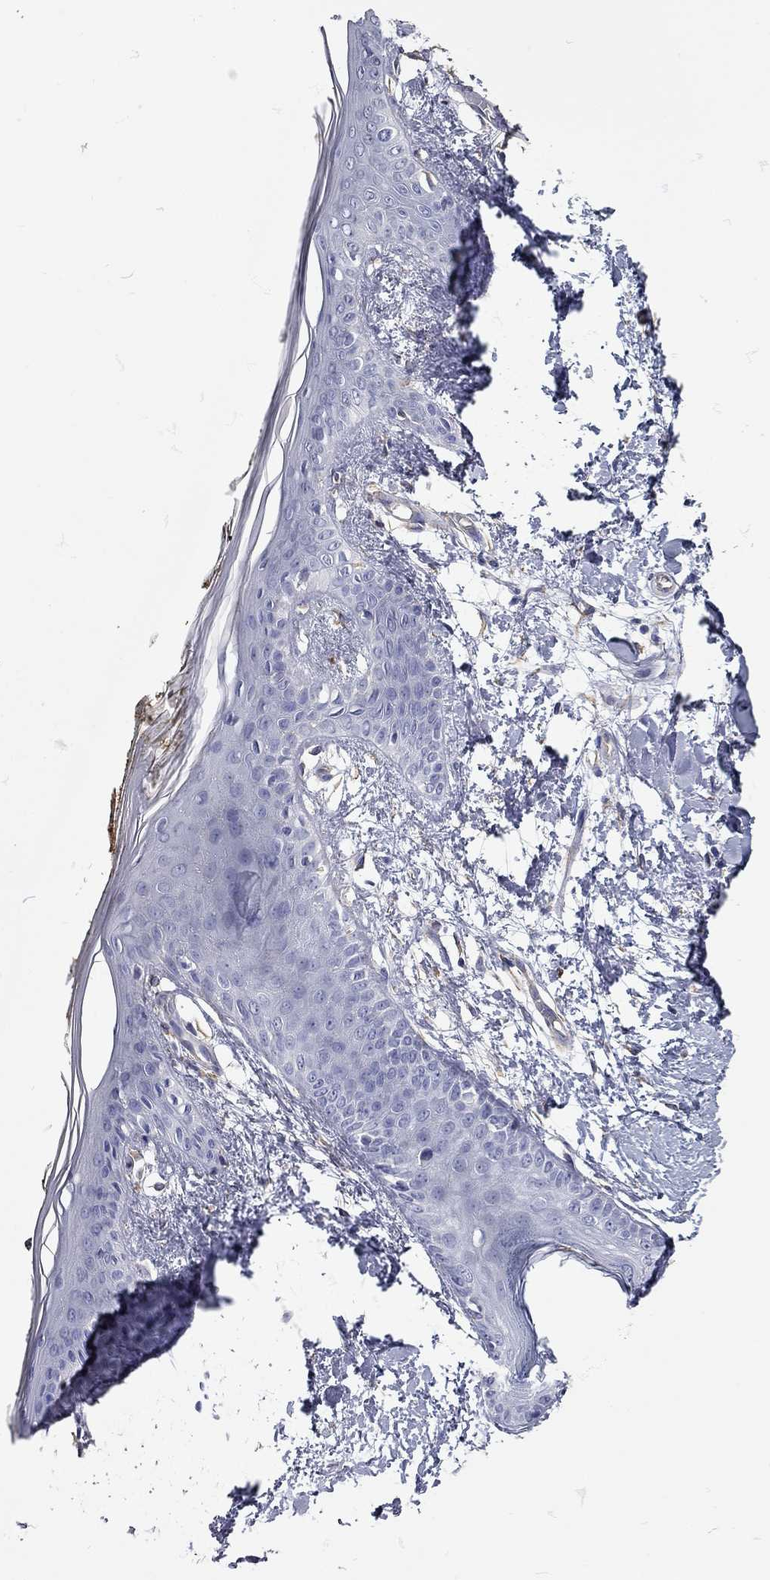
{"staining": {"intensity": "negative", "quantity": "none", "location": "none"}, "tissue": "skin", "cell_type": "Fibroblasts", "image_type": "normal", "snomed": [{"axis": "morphology", "description": "Normal tissue, NOS"}, {"axis": "topography", "description": "Skin"}], "caption": "Immunohistochemistry of benign human skin exhibits no positivity in fibroblasts. (Immunohistochemistry (ihc), brightfield microscopy, high magnification).", "gene": "C10orf90", "patient": {"sex": "female", "age": 34}}